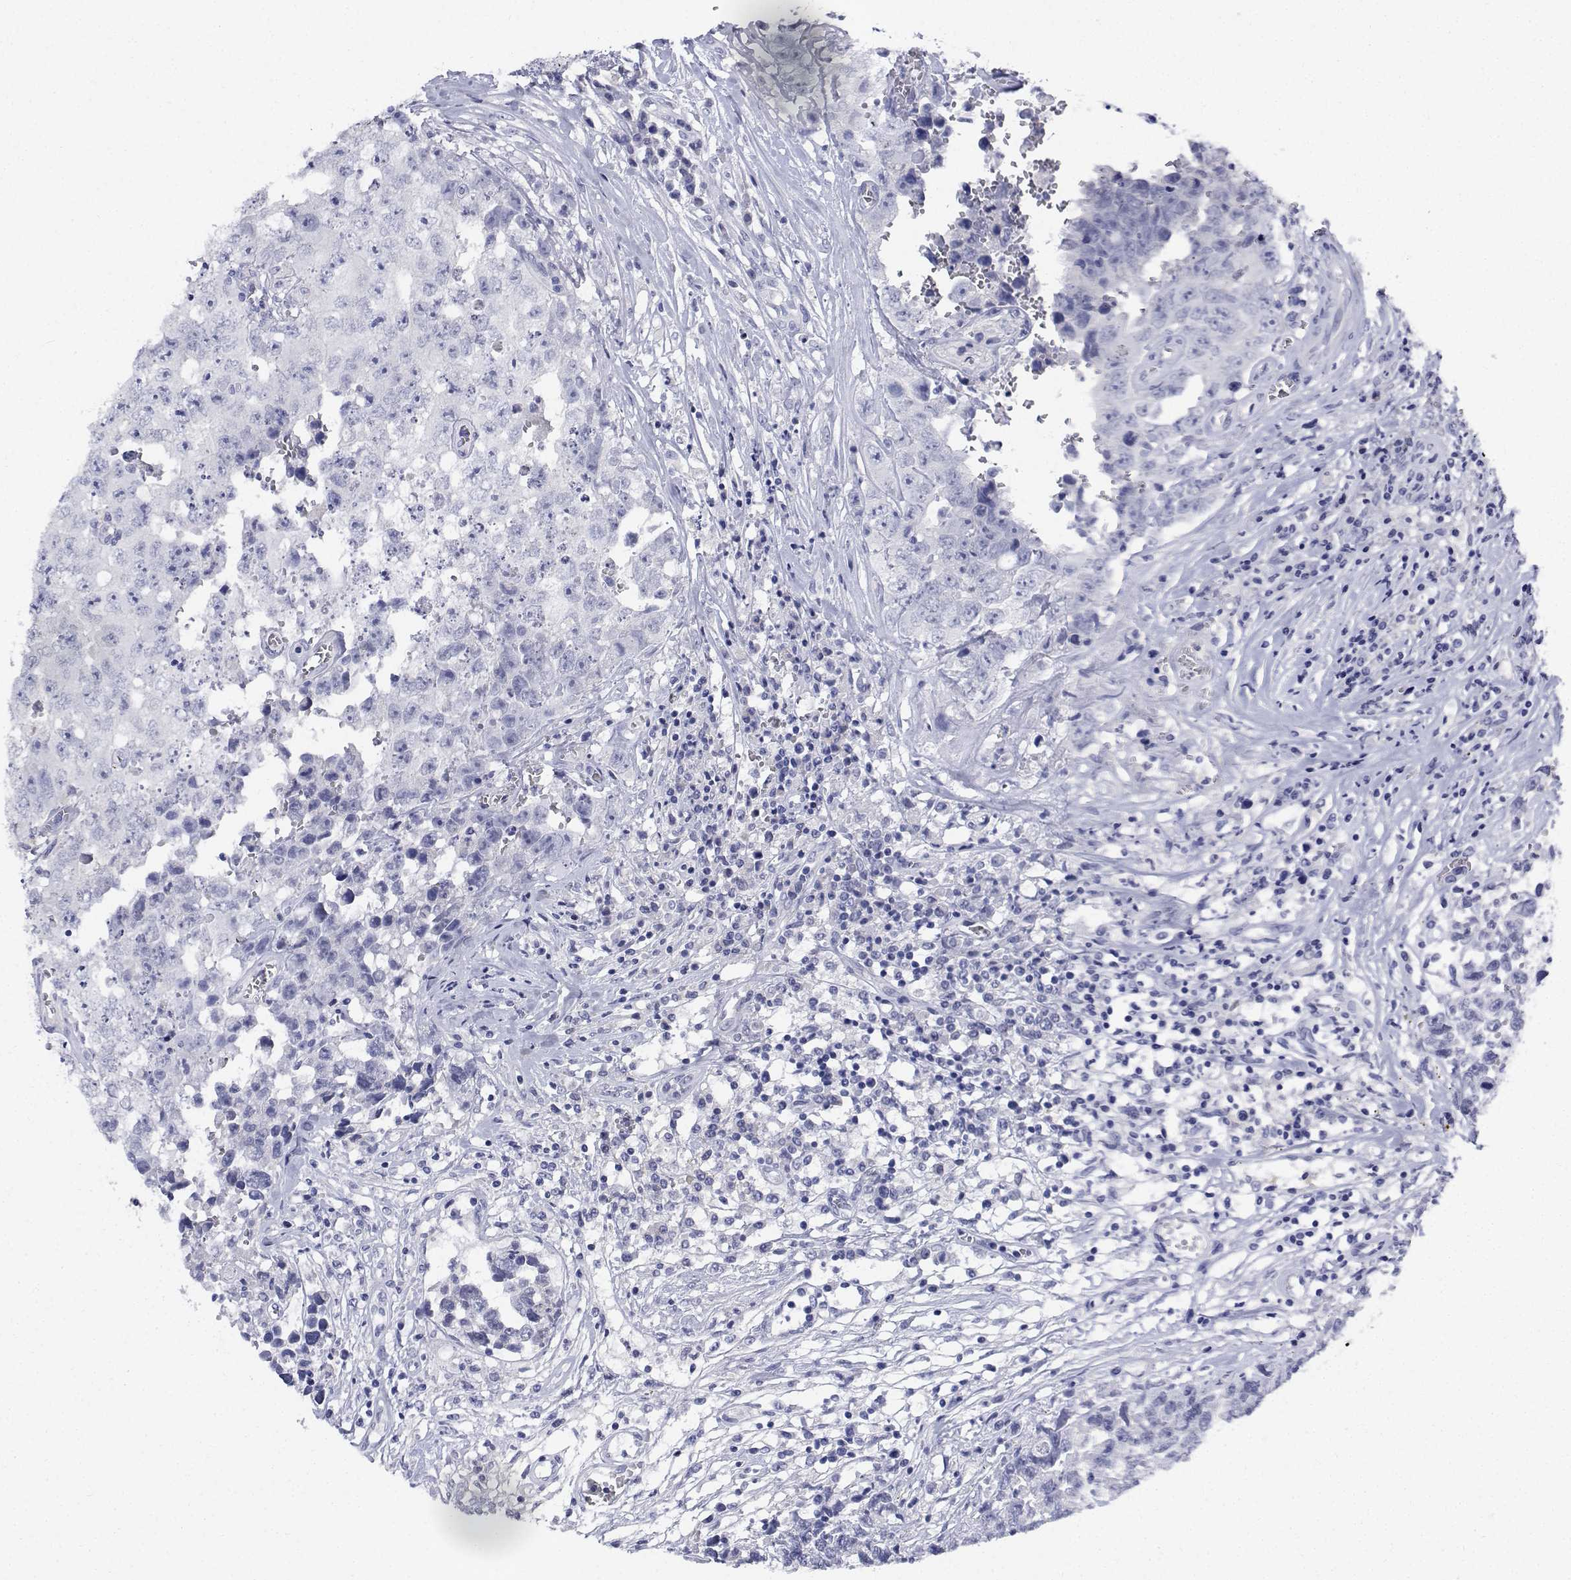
{"staining": {"intensity": "negative", "quantity": "none", "location": "none"}, "tissue": "testis cancer", "cell_type": "Tumor cells", "image_type": "cancer", "snomed": [{"axis": "morphology", "description": "Carcinoma, Embryonal, NOS"}, {"axis": "topography", "description": "Testis"}], "caption": "IHC histopathology image of embryonal carcinoma (testis) stained for a protein (brown), which exhibits no staining in tumor cells.", "gene": "PLXNA4", "patient": {"sex": "male", "age": 36}}